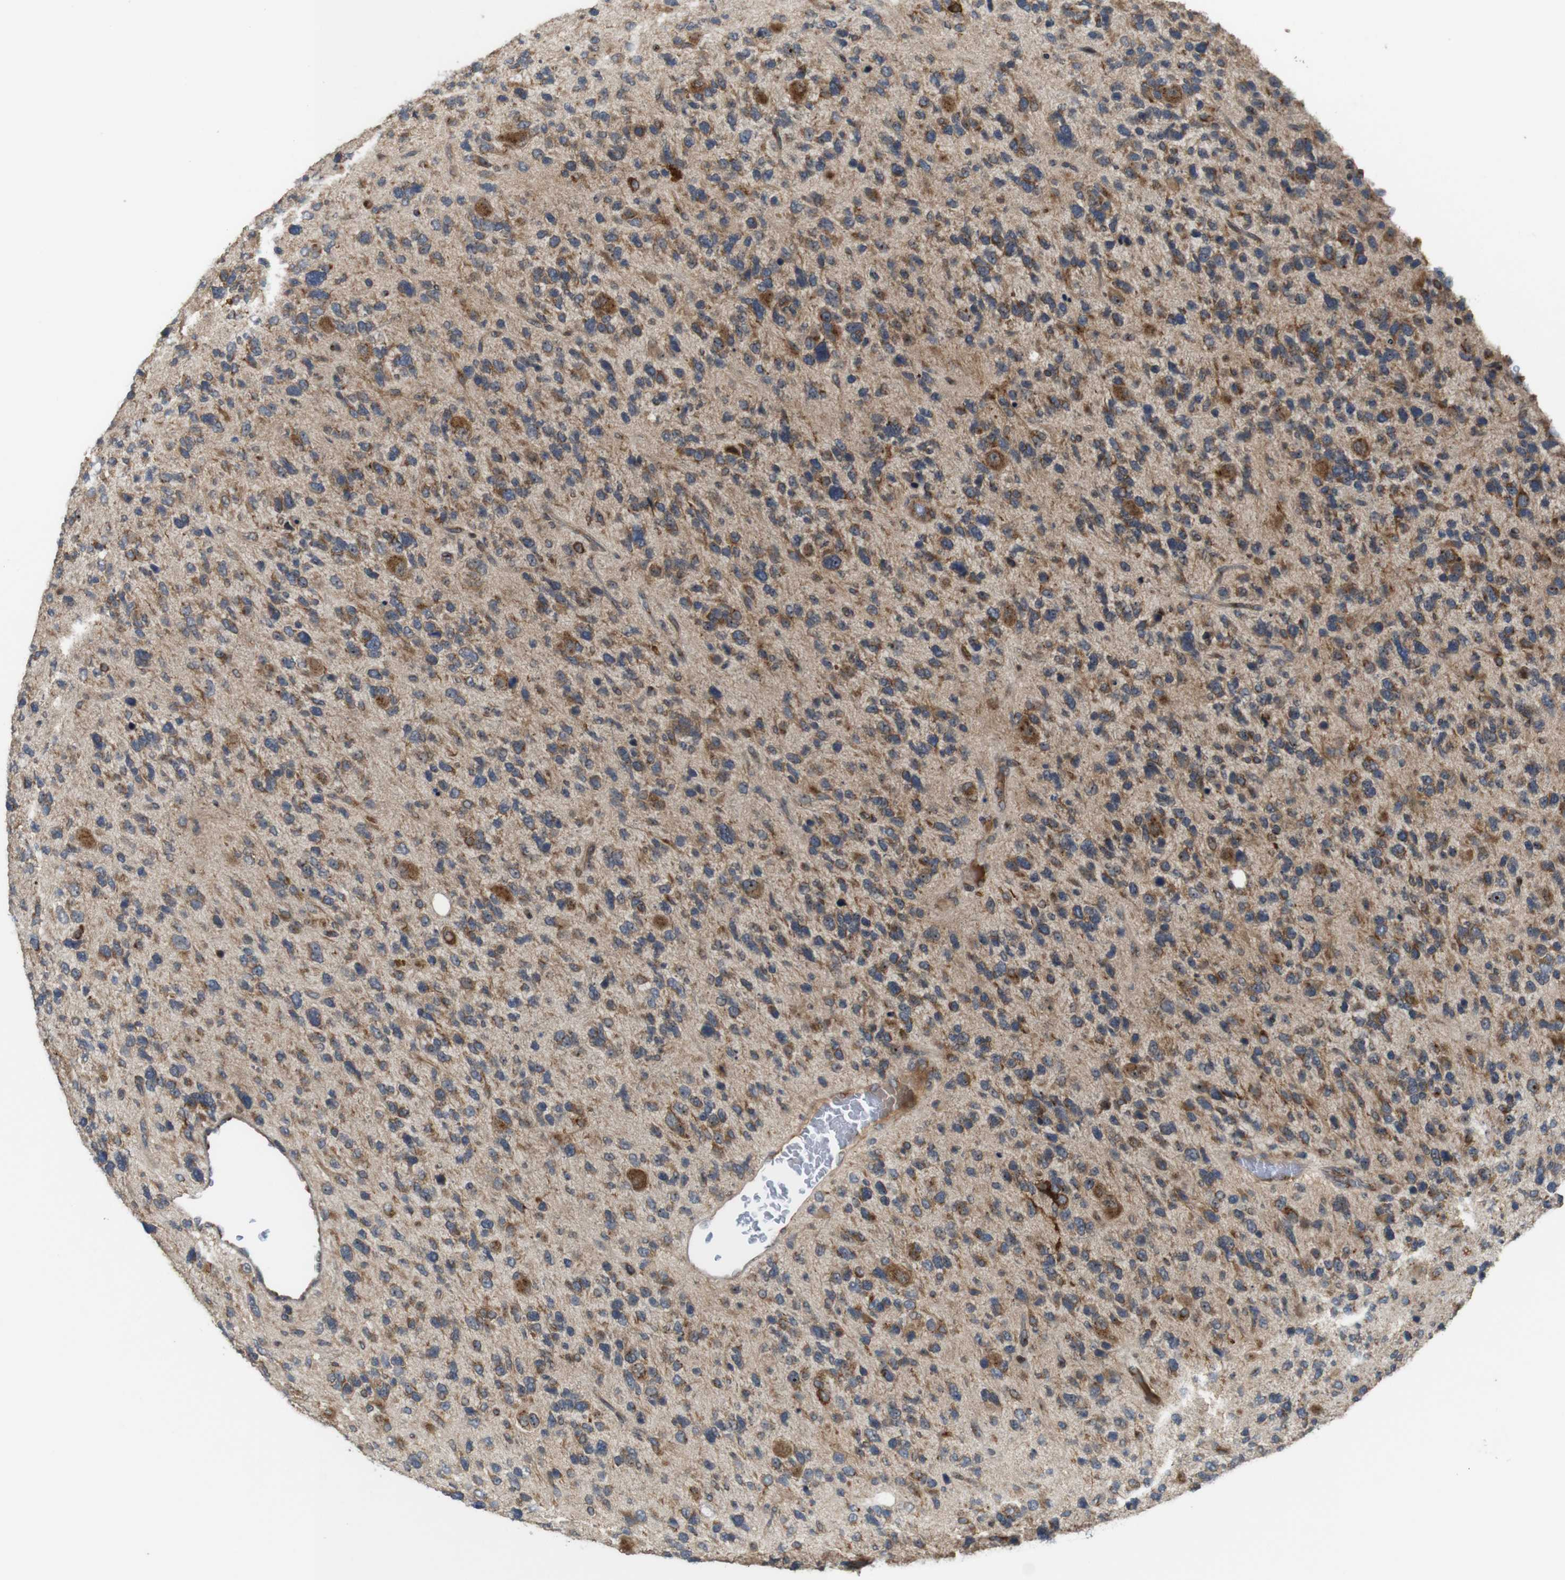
{"staining": {"intensity": "moderate", "quantity": ">75%", "location": "cytoplasmic/membranous"}, "tissue": "glioma", "cell_type": "Tumor cells", "image_type": "cancer", "snomed": [{"axis": "morphology", "description": "Glioma, malignant, High grade"}, {"axis": "topography", "description": "Brain"}], "caption": "IHC of malignant glioma (high-grade) reveals medium levels of moderate cytoplasmic/membranous staining in about >75% of tumor cells.", "gene": "EFCAB14", "patient": {"sex": "female", "age": 58}}